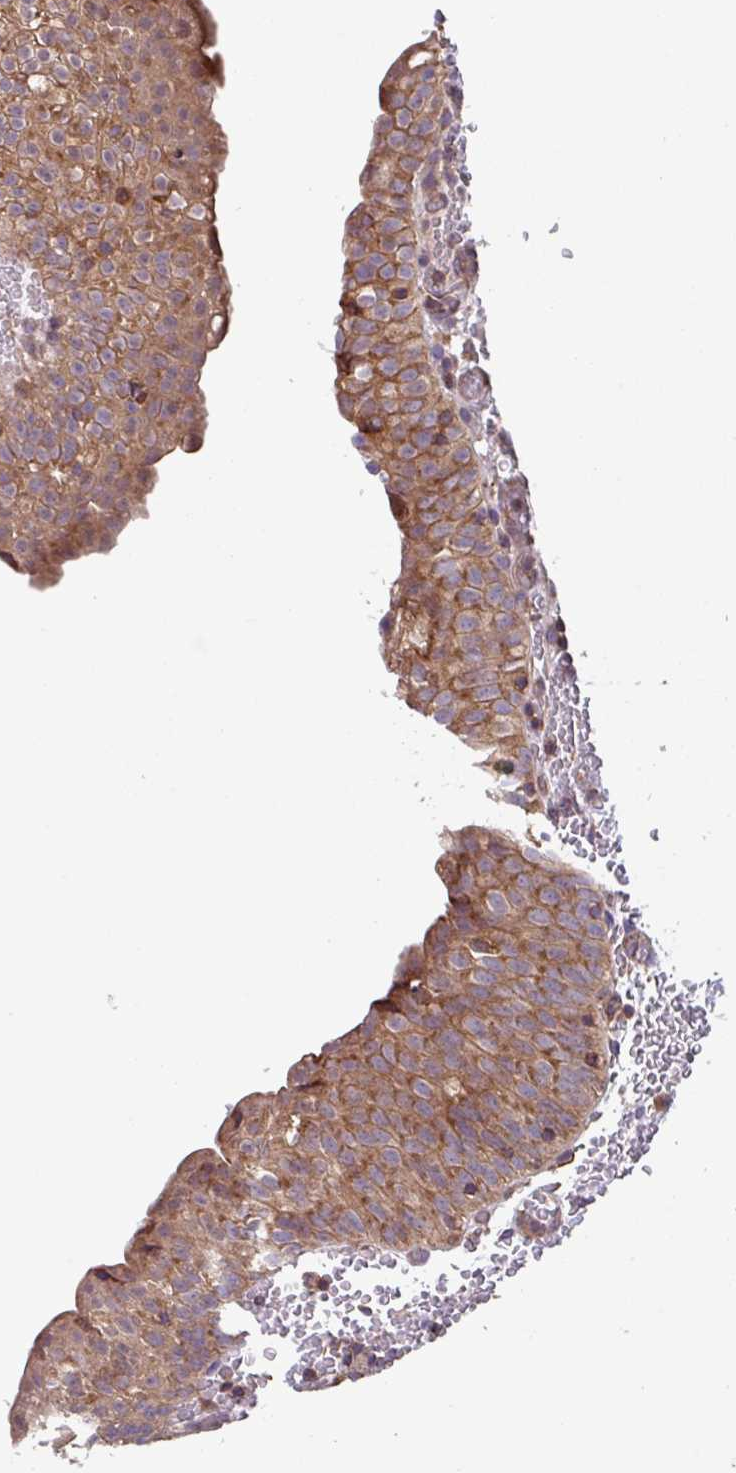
{"staining": {"intensity": "moderate", "quantity": ">75%", "location": "cytoplasmic/membranous"}, "tissue": "urinary bladder", "cell_type": "Urothelial cells", "image_type": "normal", "snomed": [{"axis": "morphology", "description": "Normal tissue, NOS"}, {"axis": "topography", "description": "Urinary bladder"}], "caption": "Benign urinary bladder displays moderate cytoplasmic/membranous staining in about >75% of urothelial cells, visualized by immunohistochemistry. The protein is shown in brown color, while the nuclei are stained blue.", "gene": "PLEKHD1", "patient": {"sex": "male", "age": 55}}